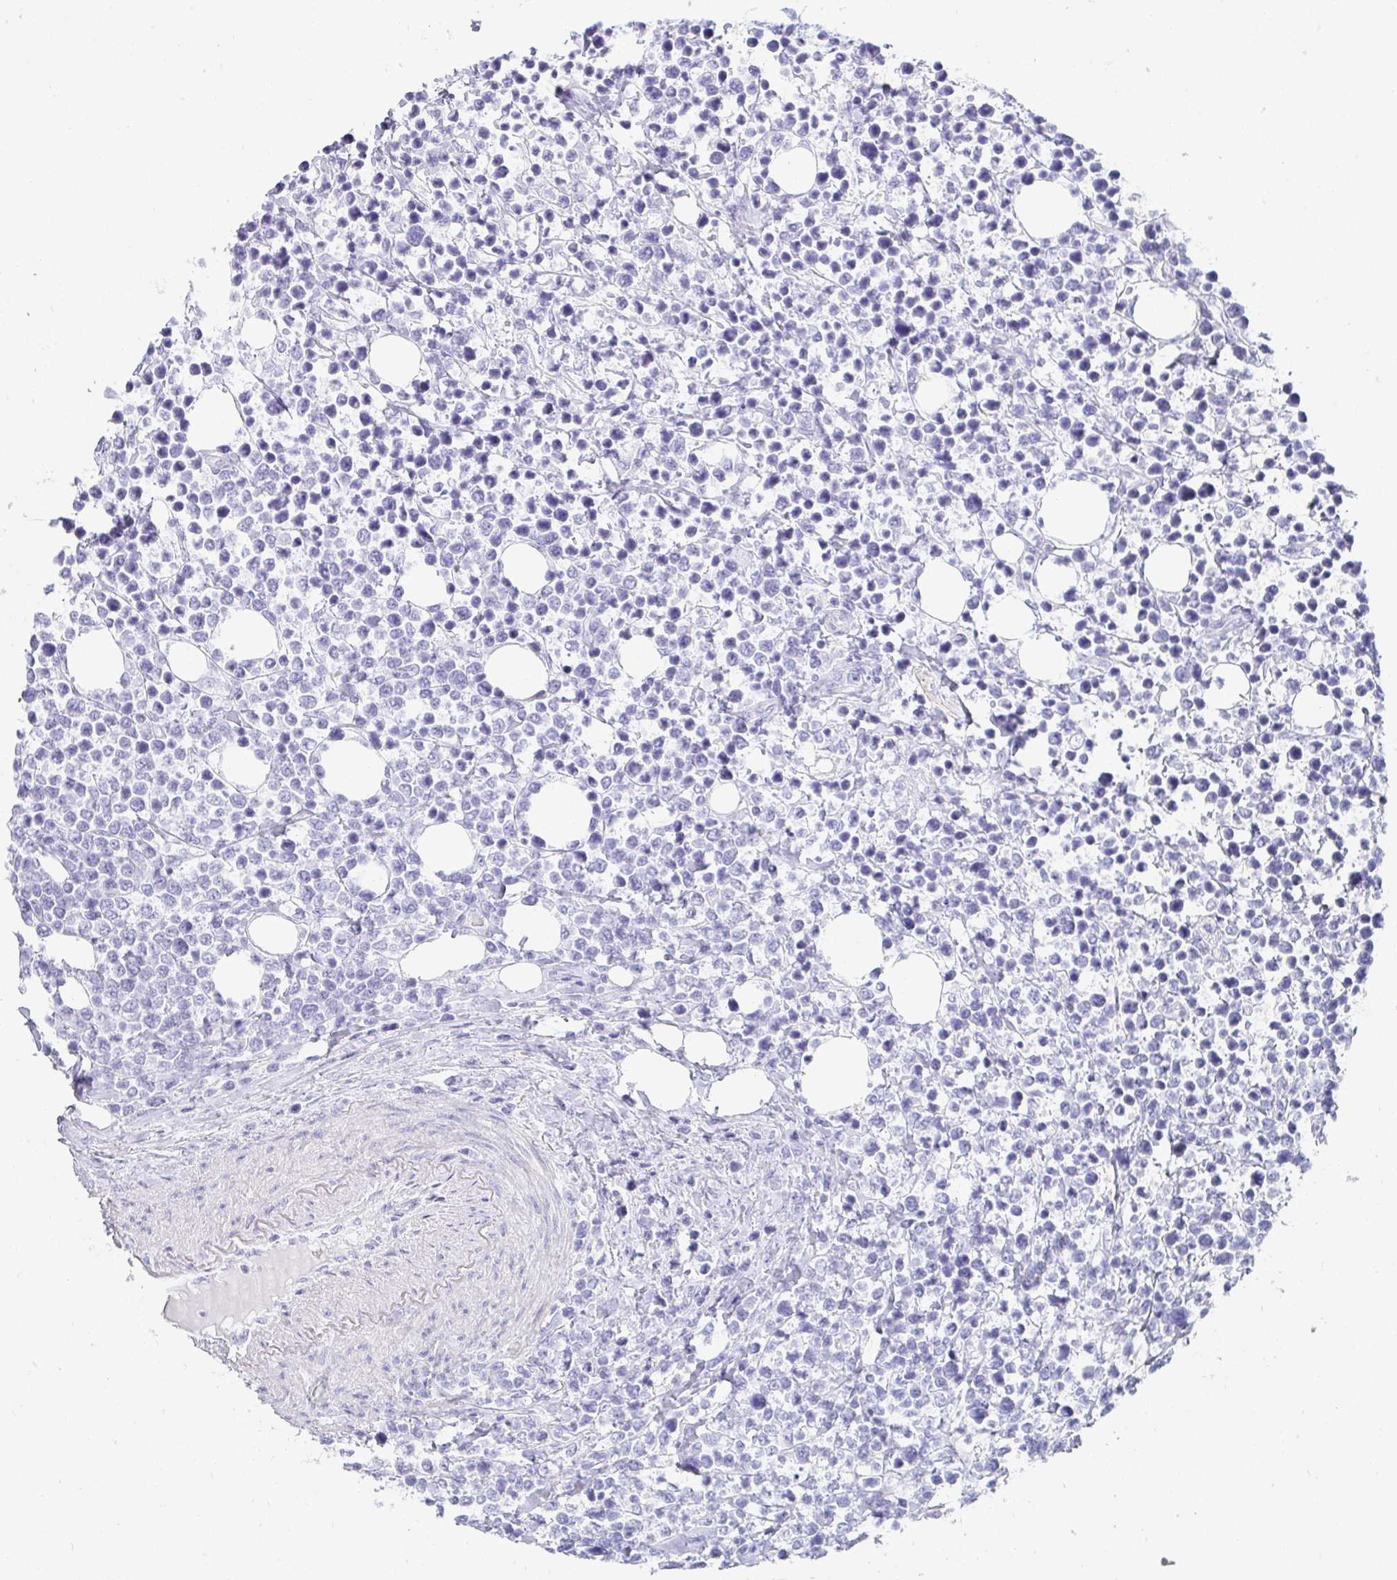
{"staining": {"intensity": "negative", "quantity": "none", "location": "none"}, "tissue": "lymphoma", "cell_type": "Tumor cells", "image_type": "cancer", "snomed": [{"axis": "morphology", "description": "Malignant lymphoma, non-Hodgkin's type, Low grade"}, {"axis": "topography", "description": "Lymph node"}], "caption": "Lymphoma stained for a protein using immunohistochemistry exhibits no staining tumor cells.", "gene": "PRND", "patient": {"sex": "male", "age": 60}}